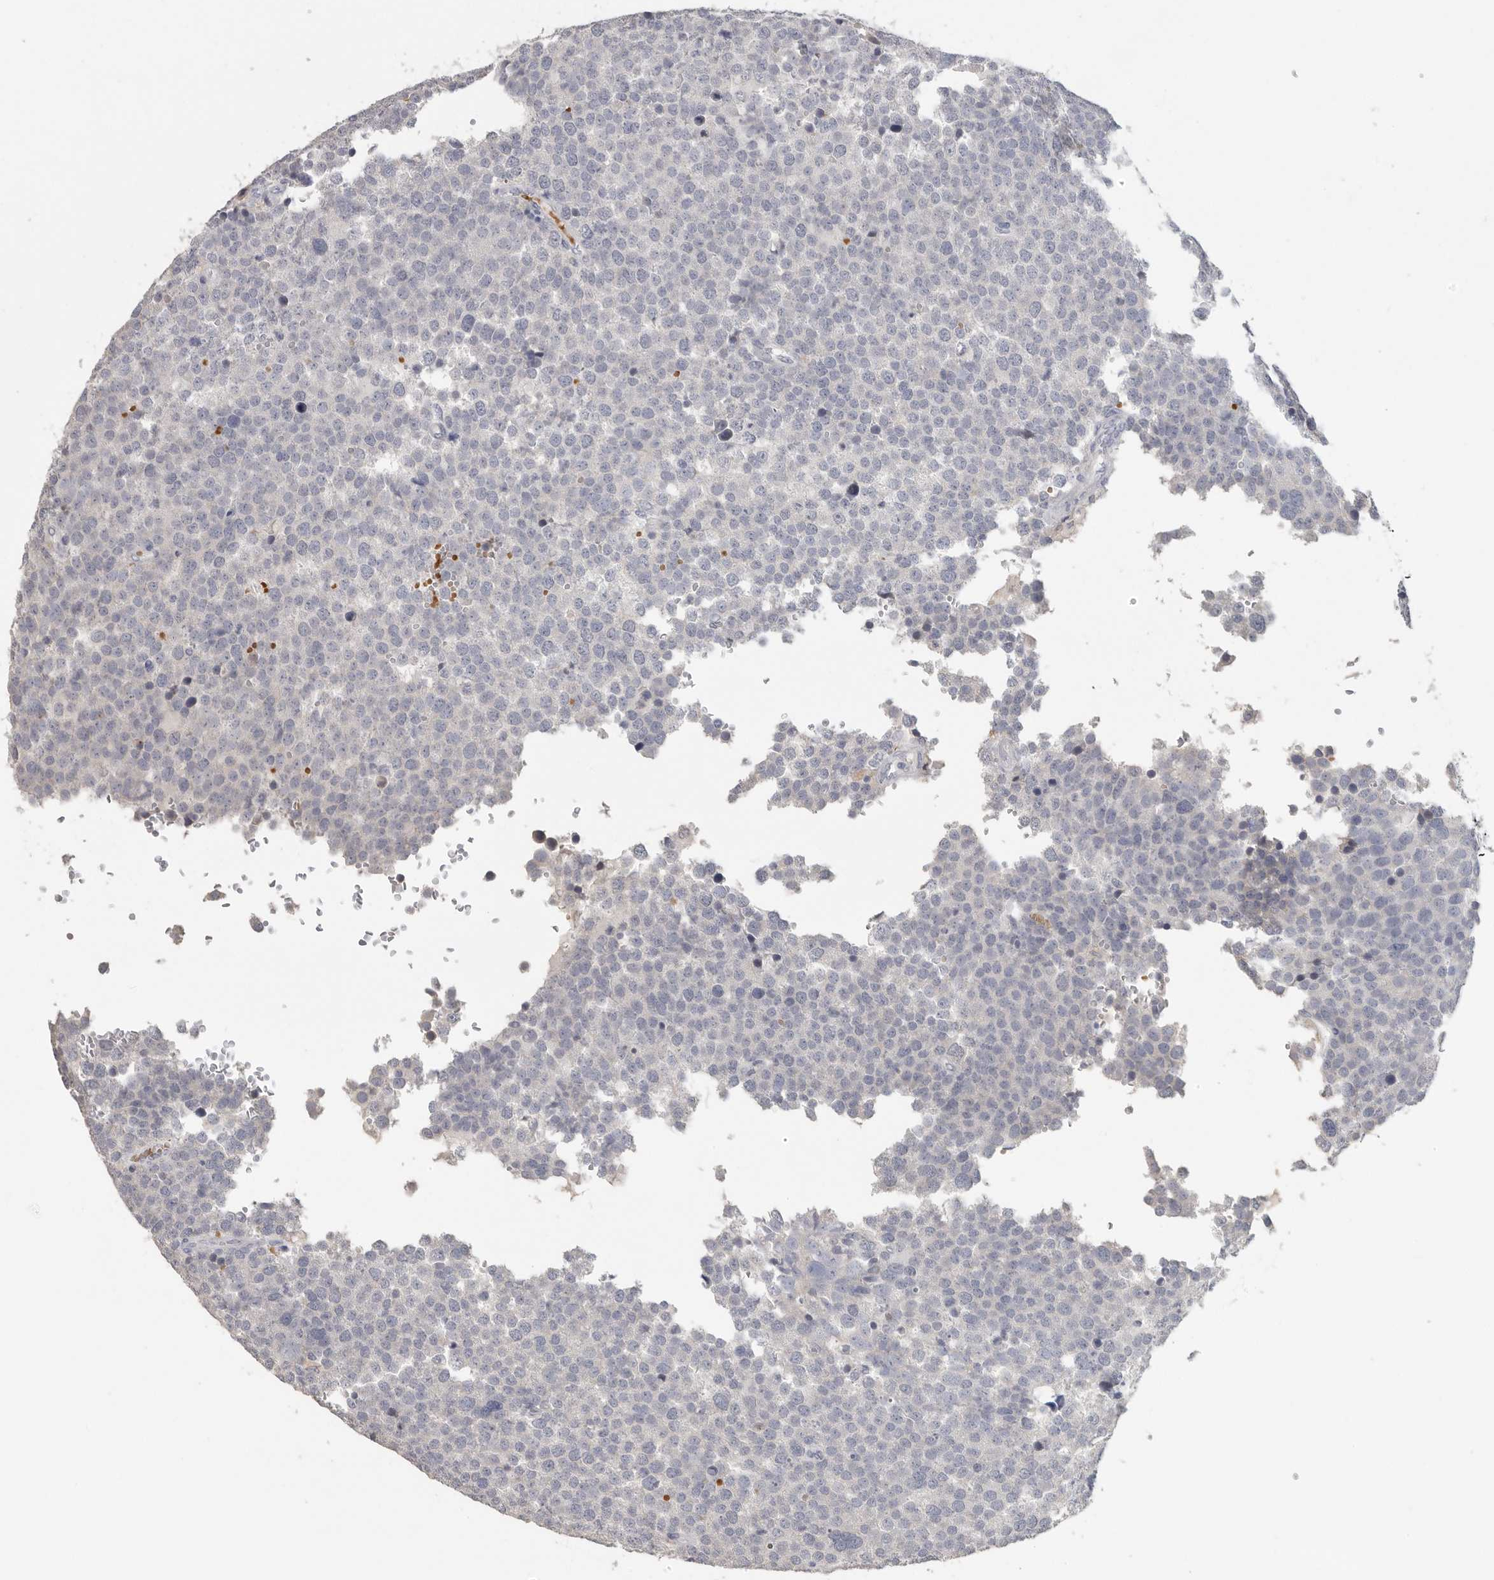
{"staining": {"intensity": "negative", "quantity": "none", "location": "none"}, "tissue": "testis cancer", "cell_type": "Tumor cells", "image_type": "cancer", "snomed": [{"axis": "morphology", "description": "Seminoma, NOS"}, {"axis": "topography", "description": "Testis"}], "caption": "Immunohistochemistry (IHC) histopathology image of testis cancer (seminoma) stained for a protein (brown), which displays no expression in tumor cells.", "gene": "DNAJC11", "patient": {"sex": "male", "age": 71}}